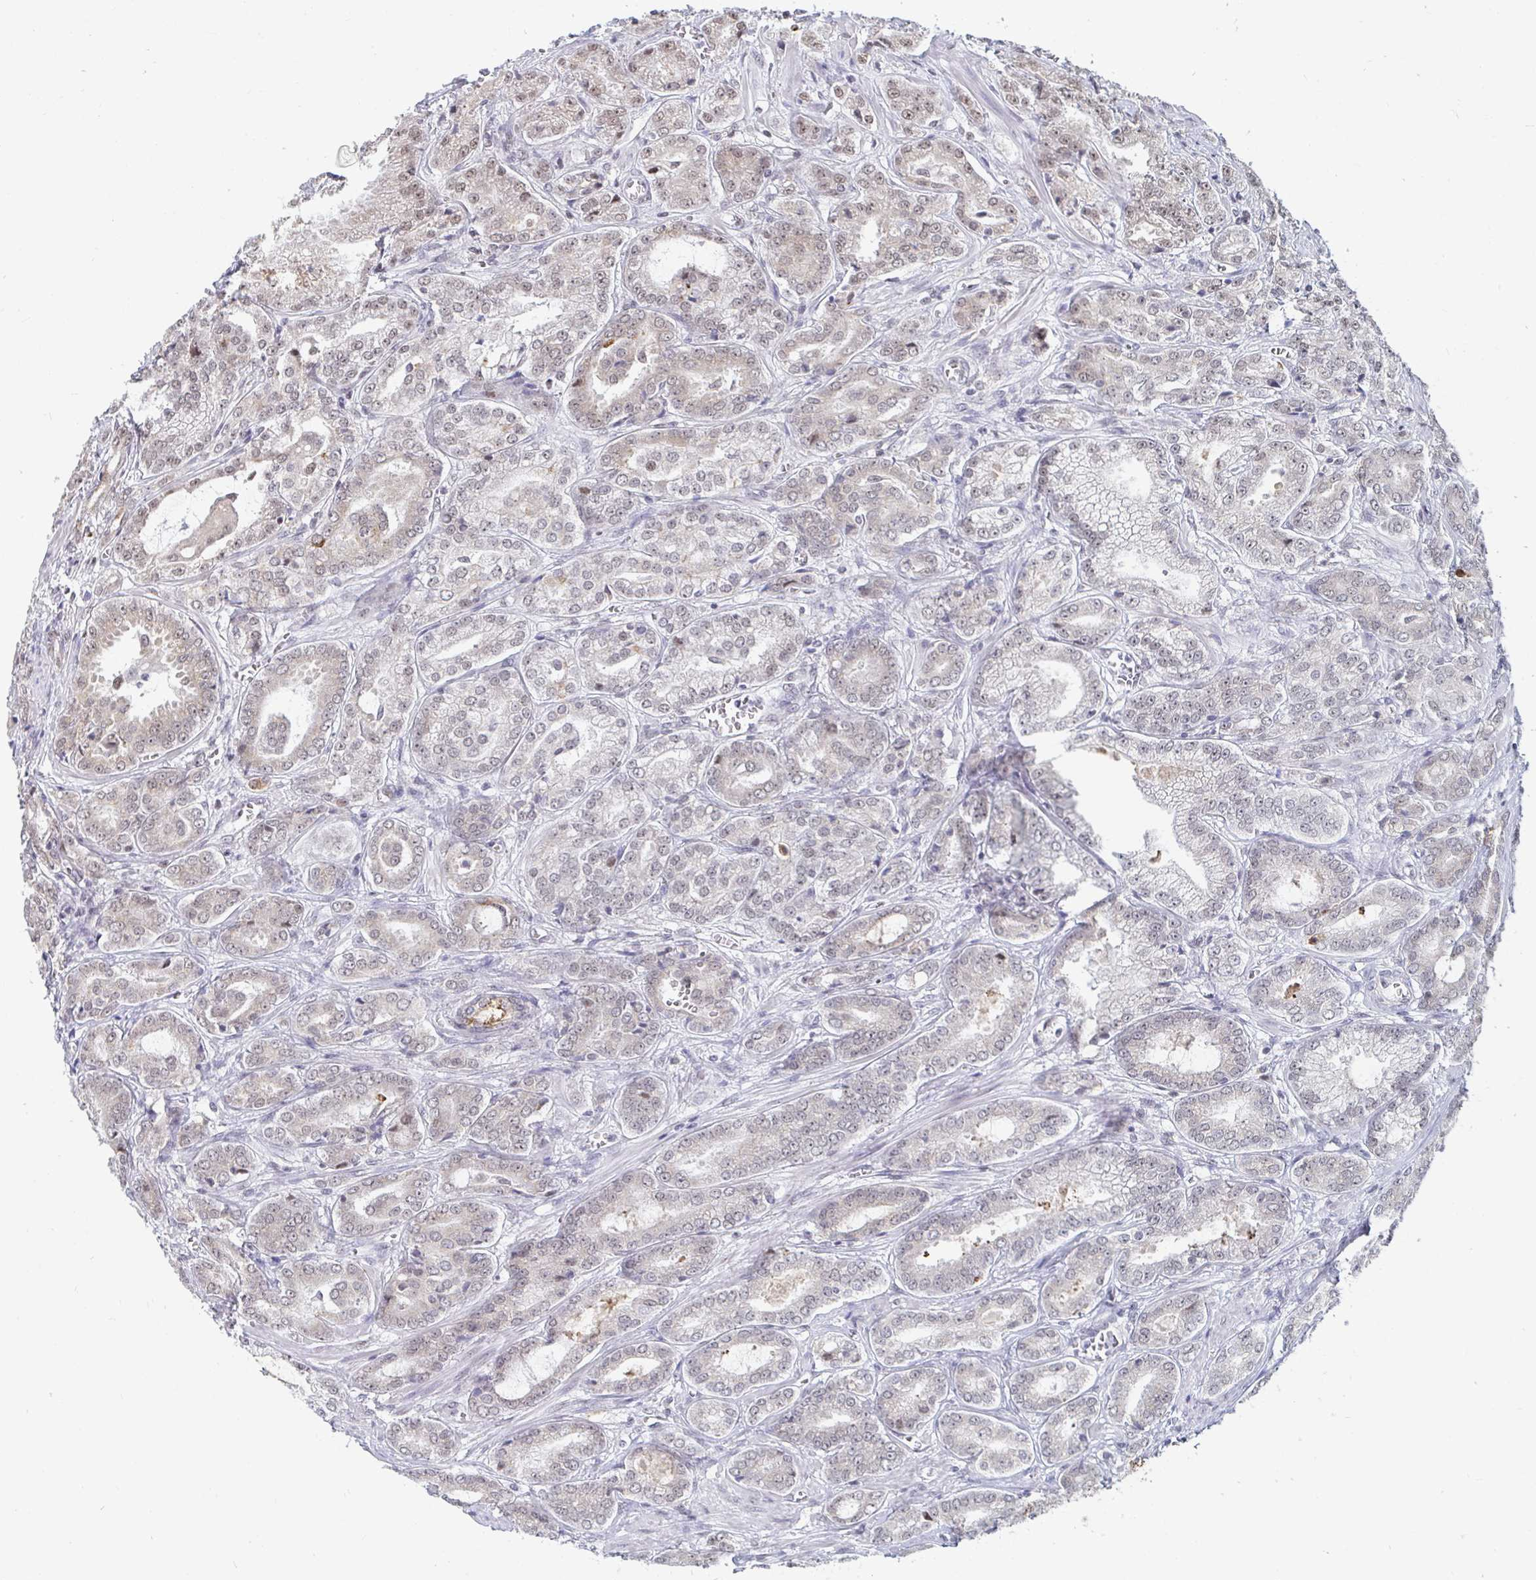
{"staining": {"intensity": "weak", "quantity": "<25%", "location": "nuclear"}, "tissue": "prostate cancer", "cell_type": "Tumor cells", "image_type": "cancer", "snomed": [{"axis": "morphology", "description": "Adenocarcinoma, High grade"}, {"axis": "topography", "description": "Prostate"}], "caption": "The micrograph displays no staining of tumor cells in prostate cancer.", "gene": "TRIP12", "patient": {"sex": "male", "age": 64}}